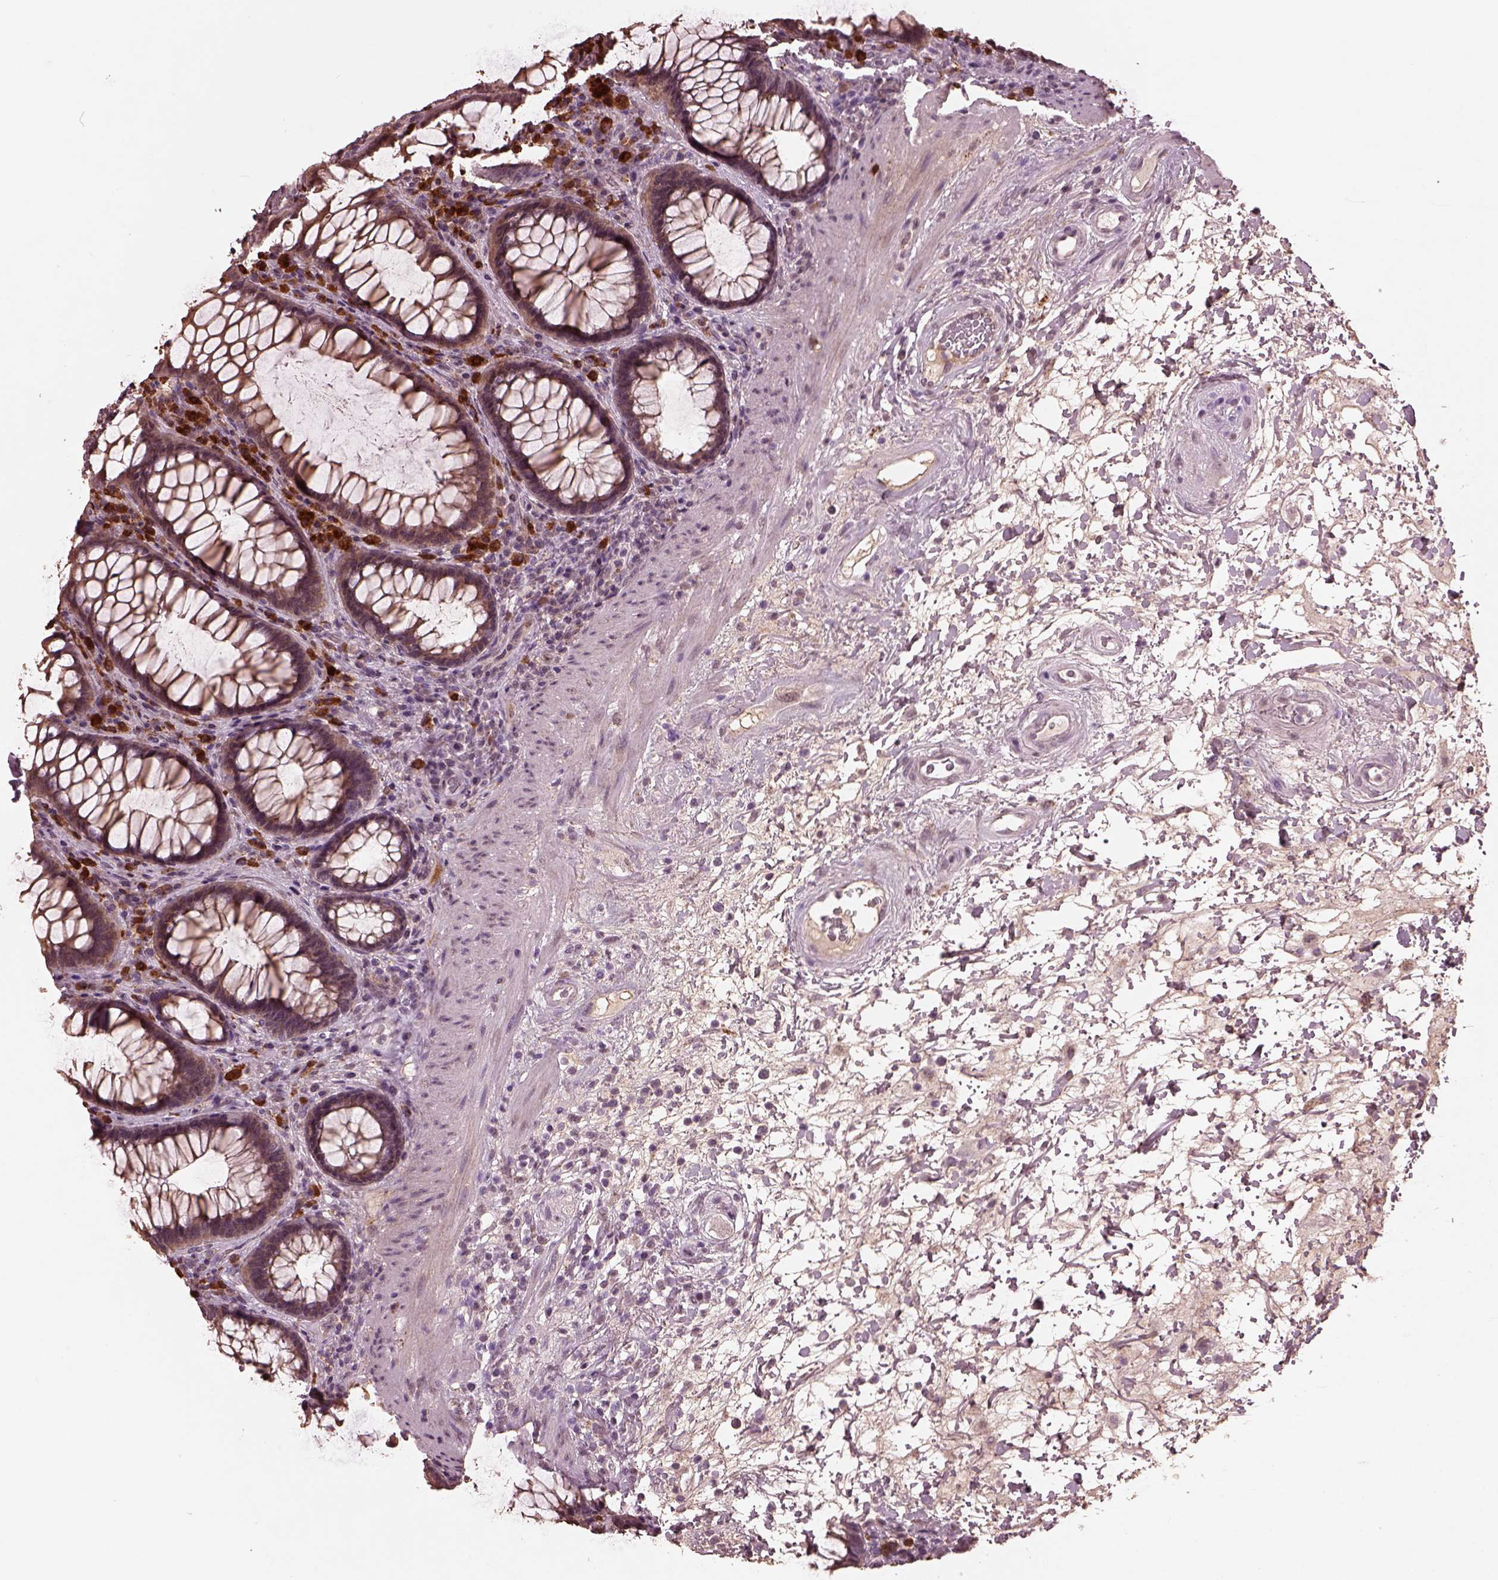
{"staining": {"intensity": "weak", "quantity": "25%-75%", "location": "cytoplasmic/membranous"}, "tissue": "rectum", "cell_type": "Glandular cells", "image_type": "normal", "snomed": [{"axis": "morphology", "description": "Normal tissue, NOS"}, {"axis": "topography", "description": "Rectum"}], "caption": "IHC of normal rectum displays low levels of weak cytoplasmic/membranous positivity in approximately 25%-75% of glandular cells.", "gene": "IL18RAP", "patient": {"sex": "male", "age": 72}}